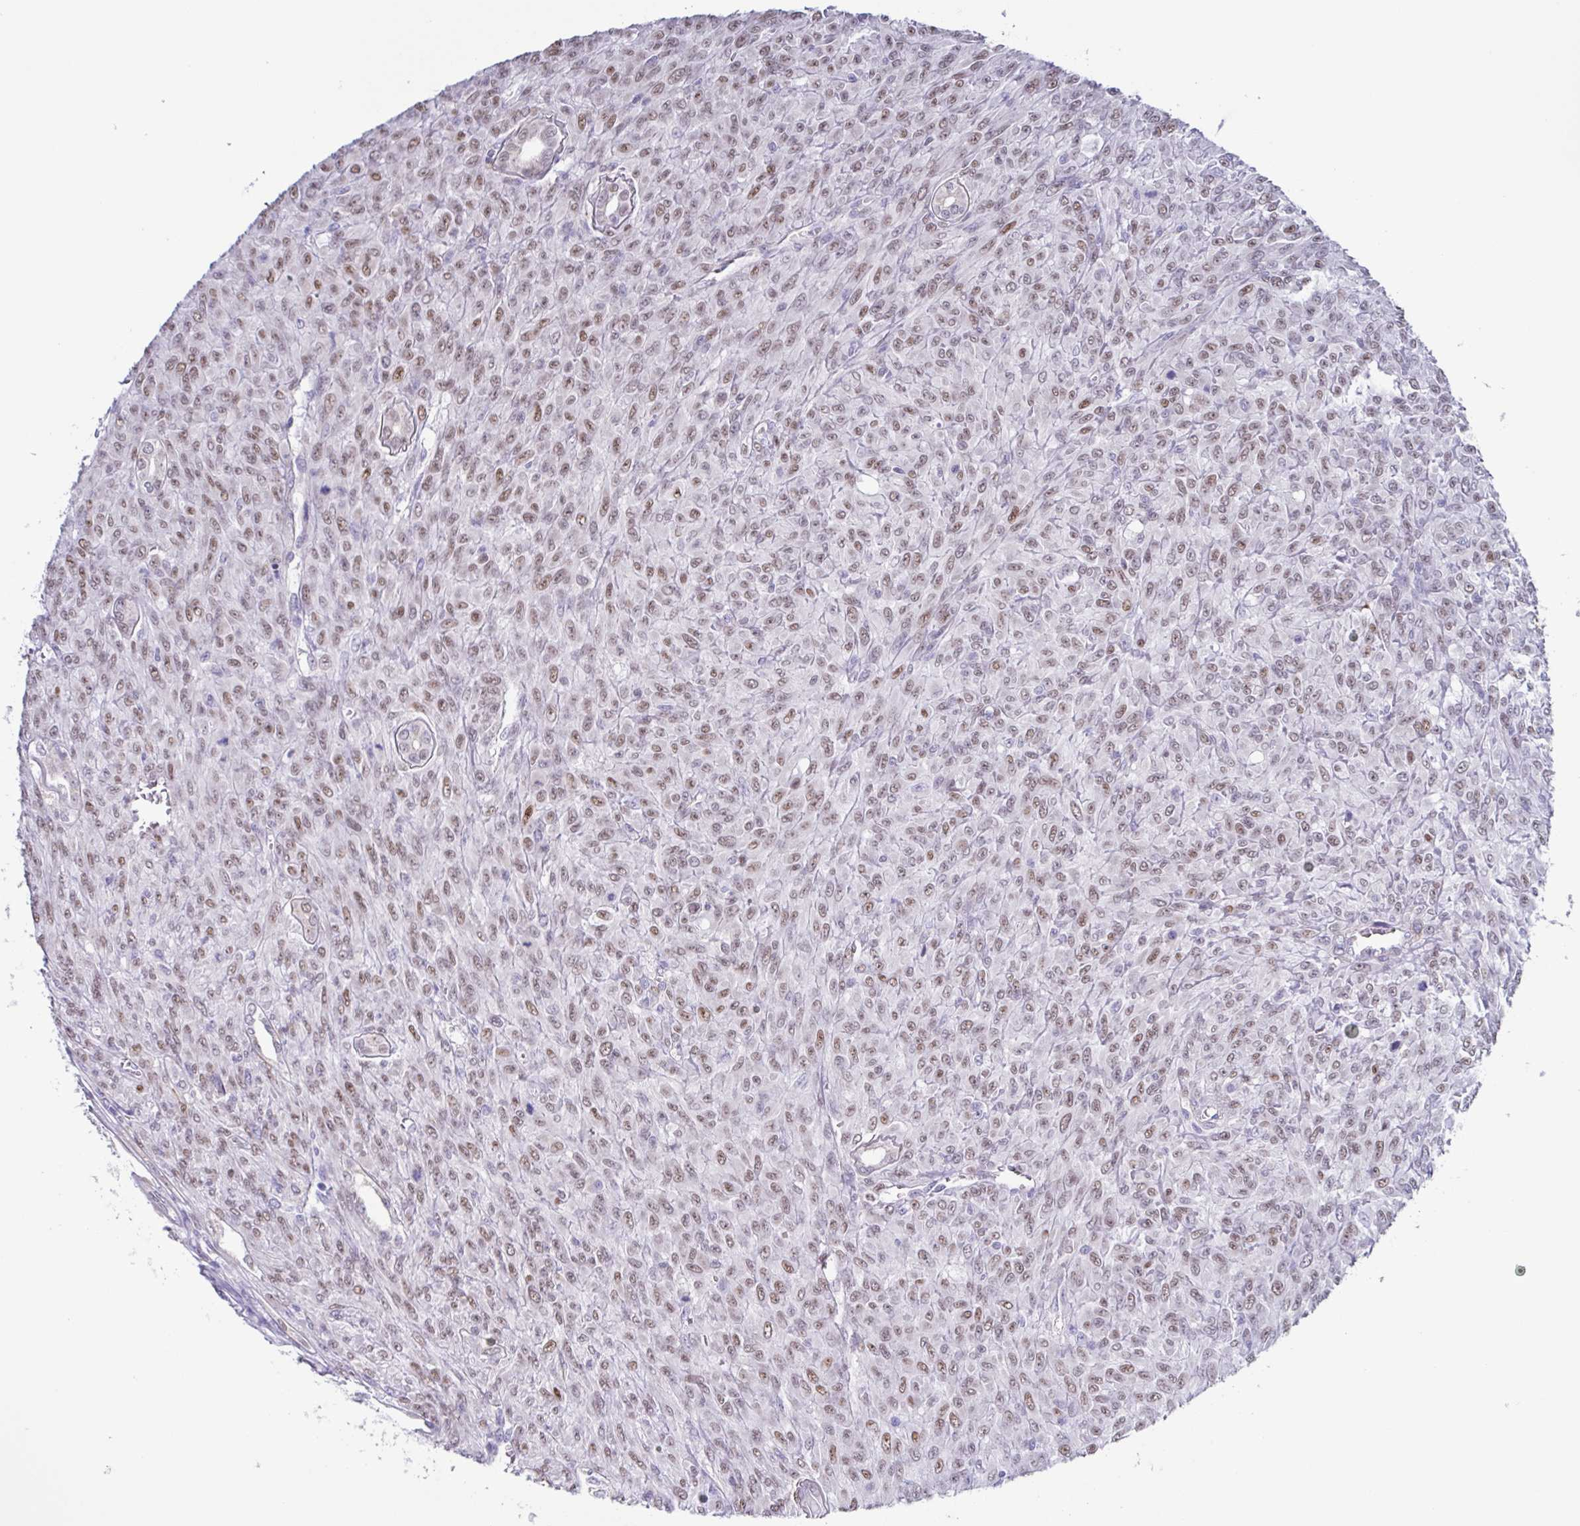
{"staining": {"intensity": "weak", "quantity": ">75%", "location": "nuclear"}, "tissue": "renal cancer", "cell_type": "Tumor cells", "image_type": "cancer", "snomed": [{"axis": "morphology", "description": "Adenocarcinoma, NOS"}, {"axis": "topography", "description": "Kidney"}], "caption": "This is an image of immunohistochemistry (IHC) staining of adenocarcinoma (renal), which shows weak positivity in the nuclear of tumor cells.", "gene": "PBOV1", "patient": {"sex": "male", "age": 58}}